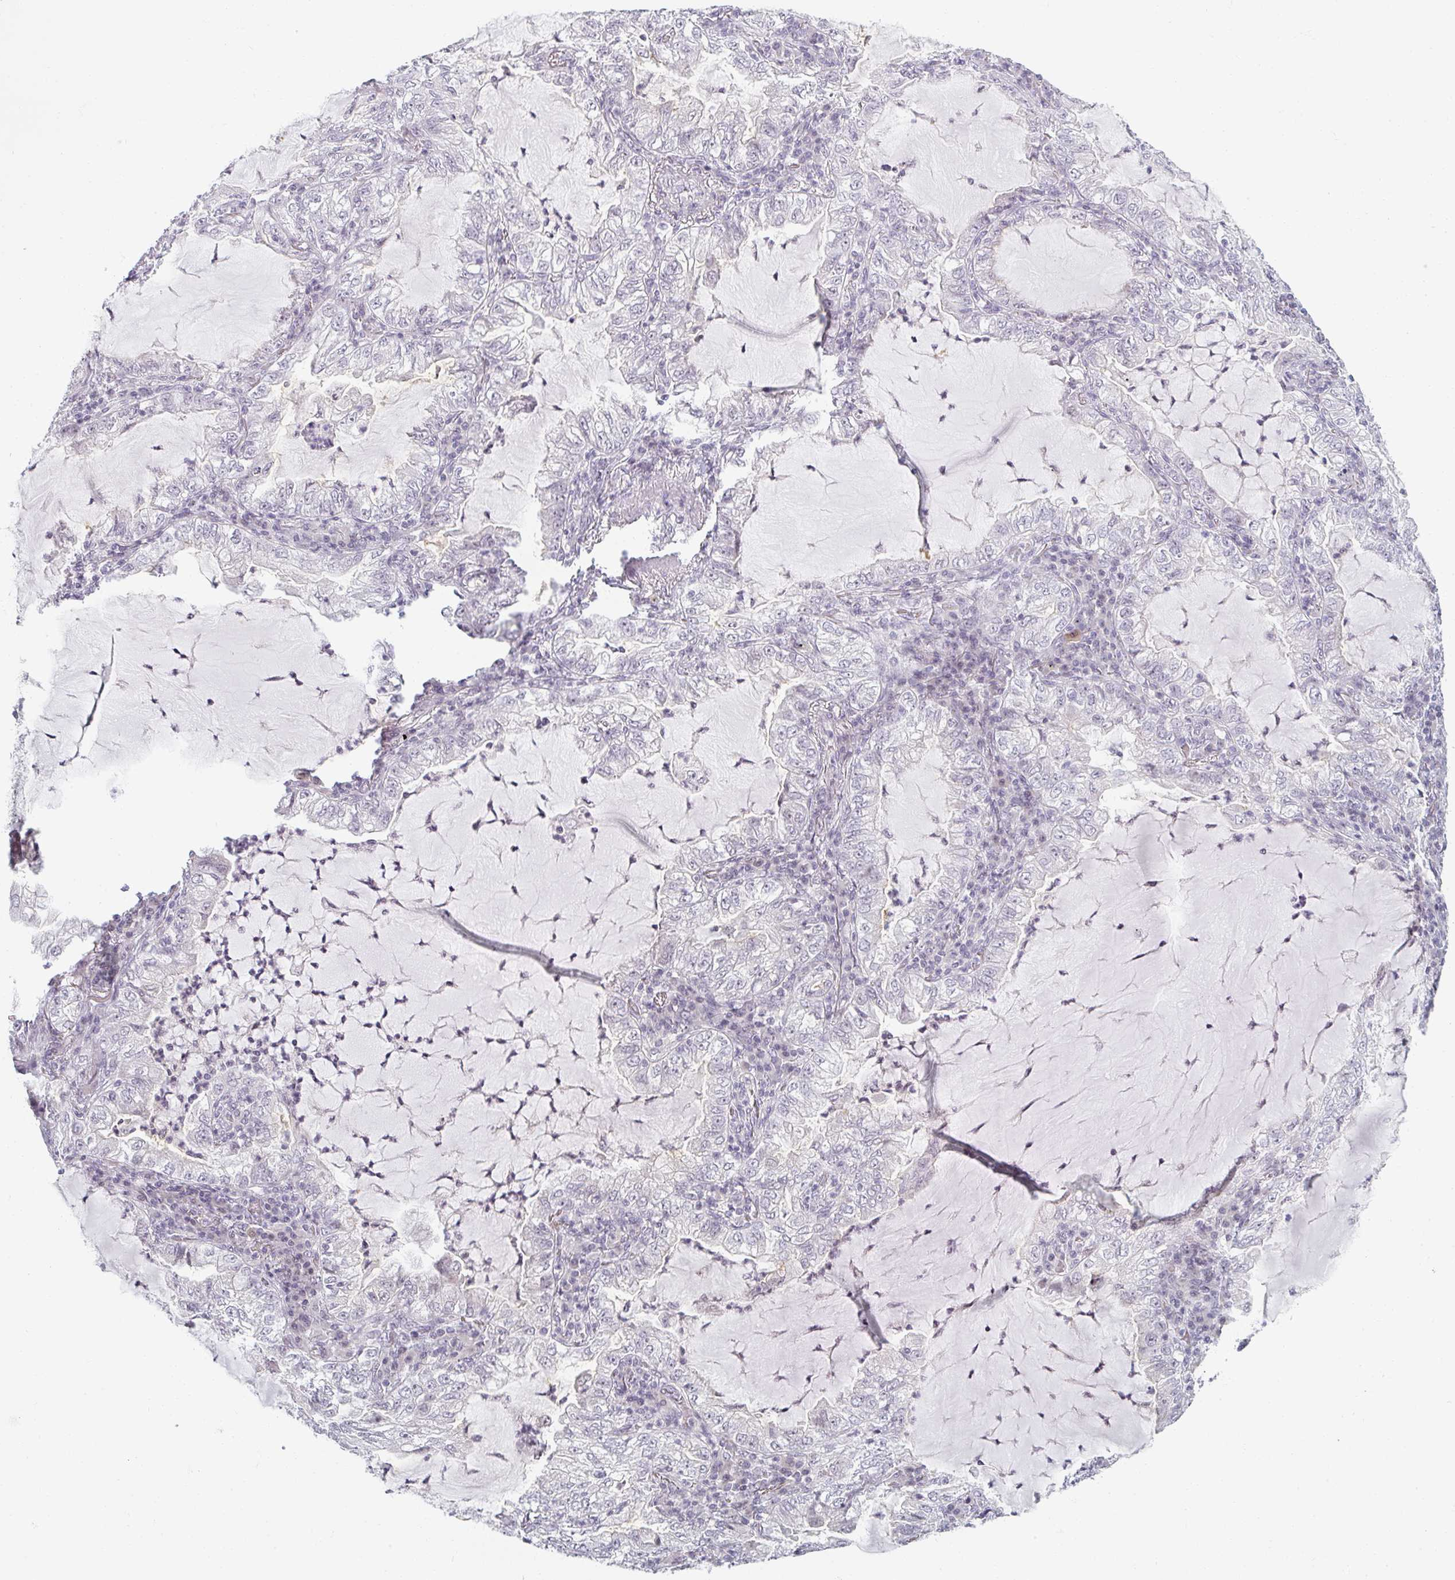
{"staining": {"intensity": "negative", "quantity": "none", "location": "none"}, "tissue": "lung cancer", "cell_type": "Tumor cells", "image_type": "cancer", "snomed": [{"axis": "morphology", "description": "Adenocarcinoma, NOS"}, {"axis": "topography", "description": "Lung"}], "caption": "This micrograph is of adenocarcinoma (lung) stained with immunohistochemistry to label a protein in brown with the nuclei are counter-stained blue. There is no expression in tumor cells.", "gene": "RBBP6", "patient": {"sex": "female", "age": 73}}